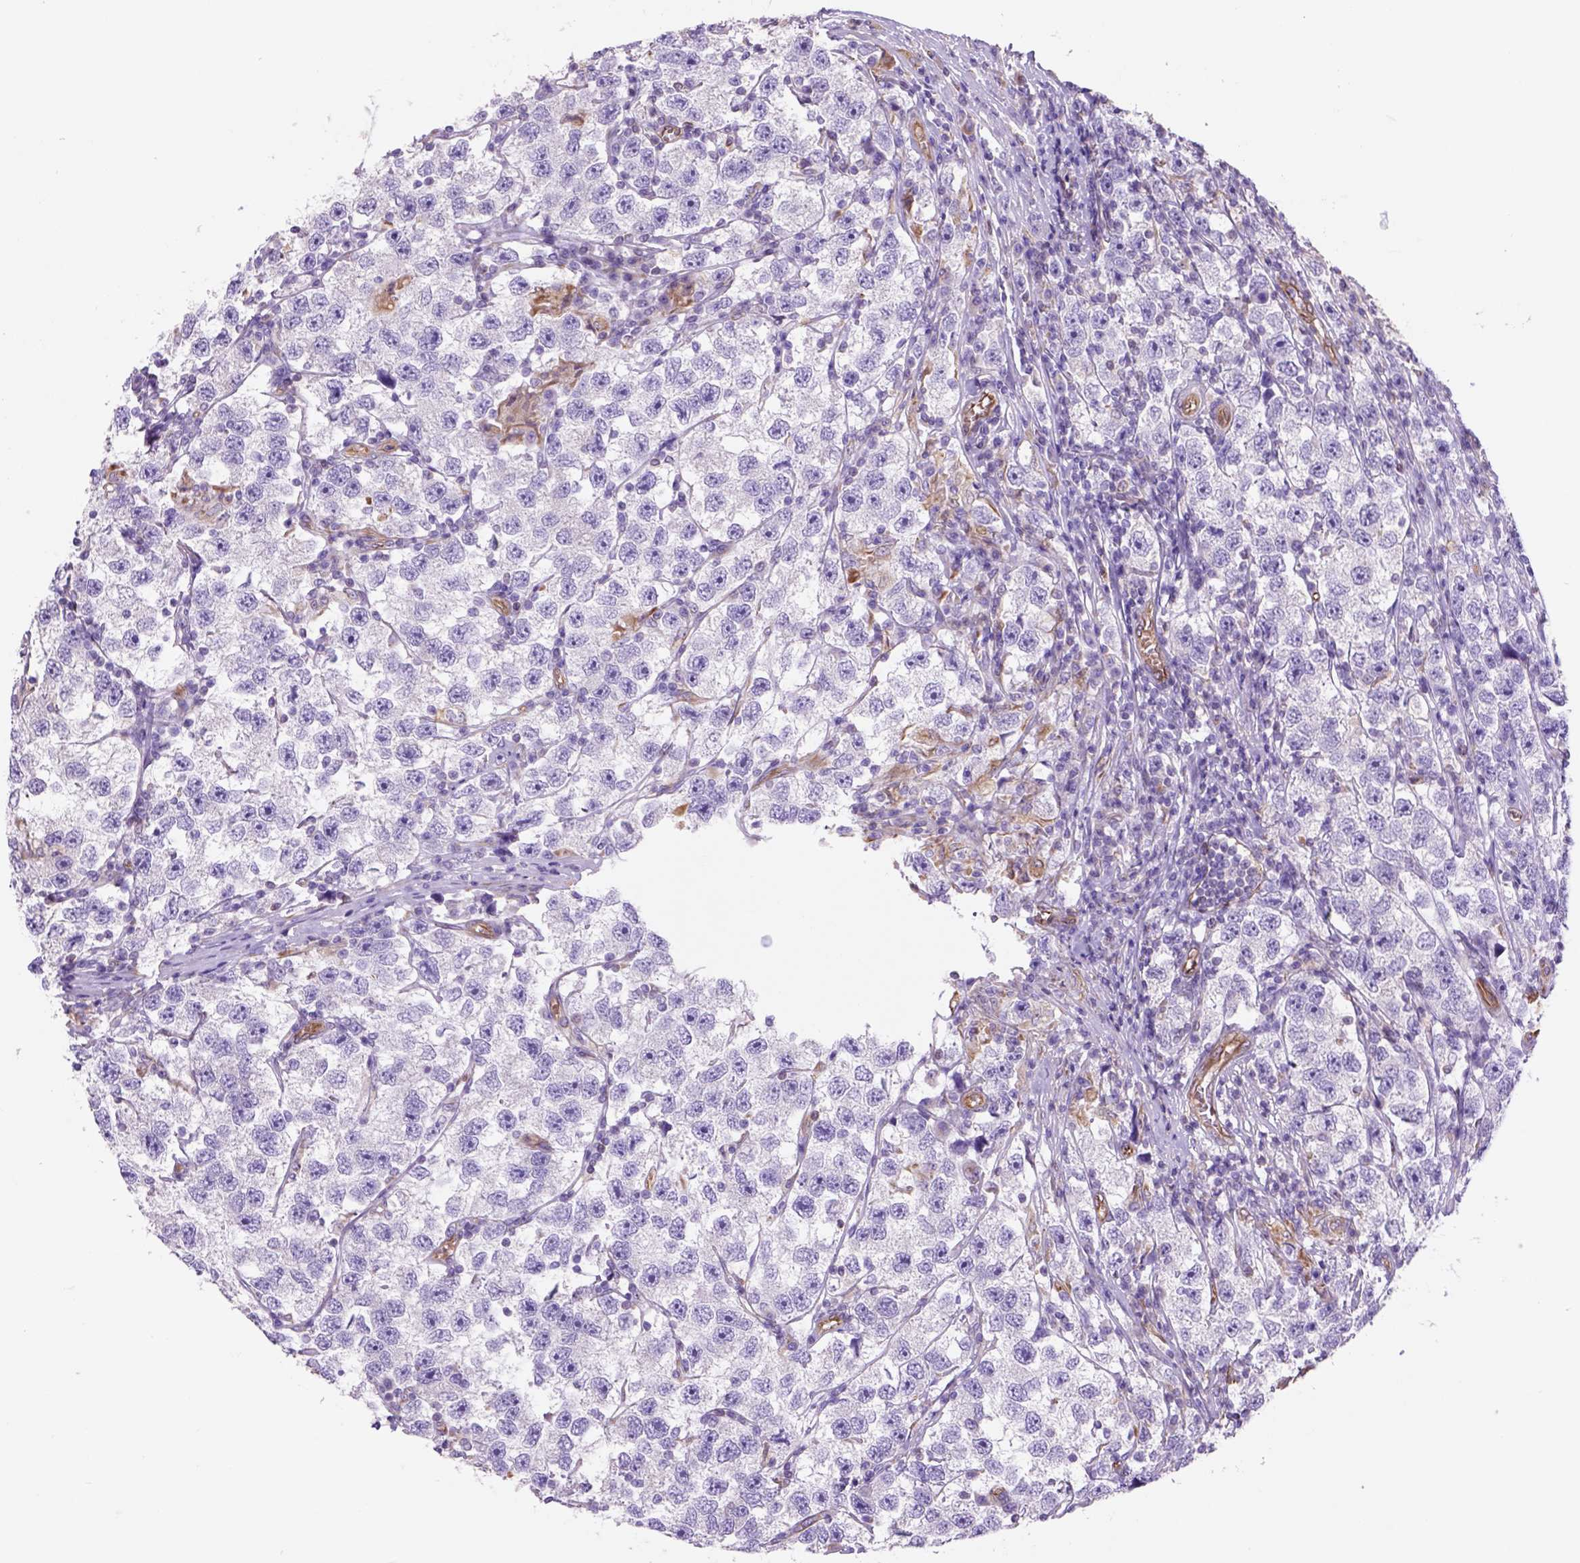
{"staining": {"intensity": "negative", "quantity": "none", "location": "none"}, "tissue": "testis cancer", "cell_type": "Tumor cells", "image_type": "cancer", "snomed": [{"axis": "morphology", "description": "Seminoma, NOS"}, {"axis": "topography", "description": "Testis"}], "caption": "IHC image of seminoma (testis) stained for a protein (brown), which reveals no positivity in tumor cells. (DAB IHC, high magnification).", "gene": "ZZZ3", "patient": {"sex": "male", "age": 26}}